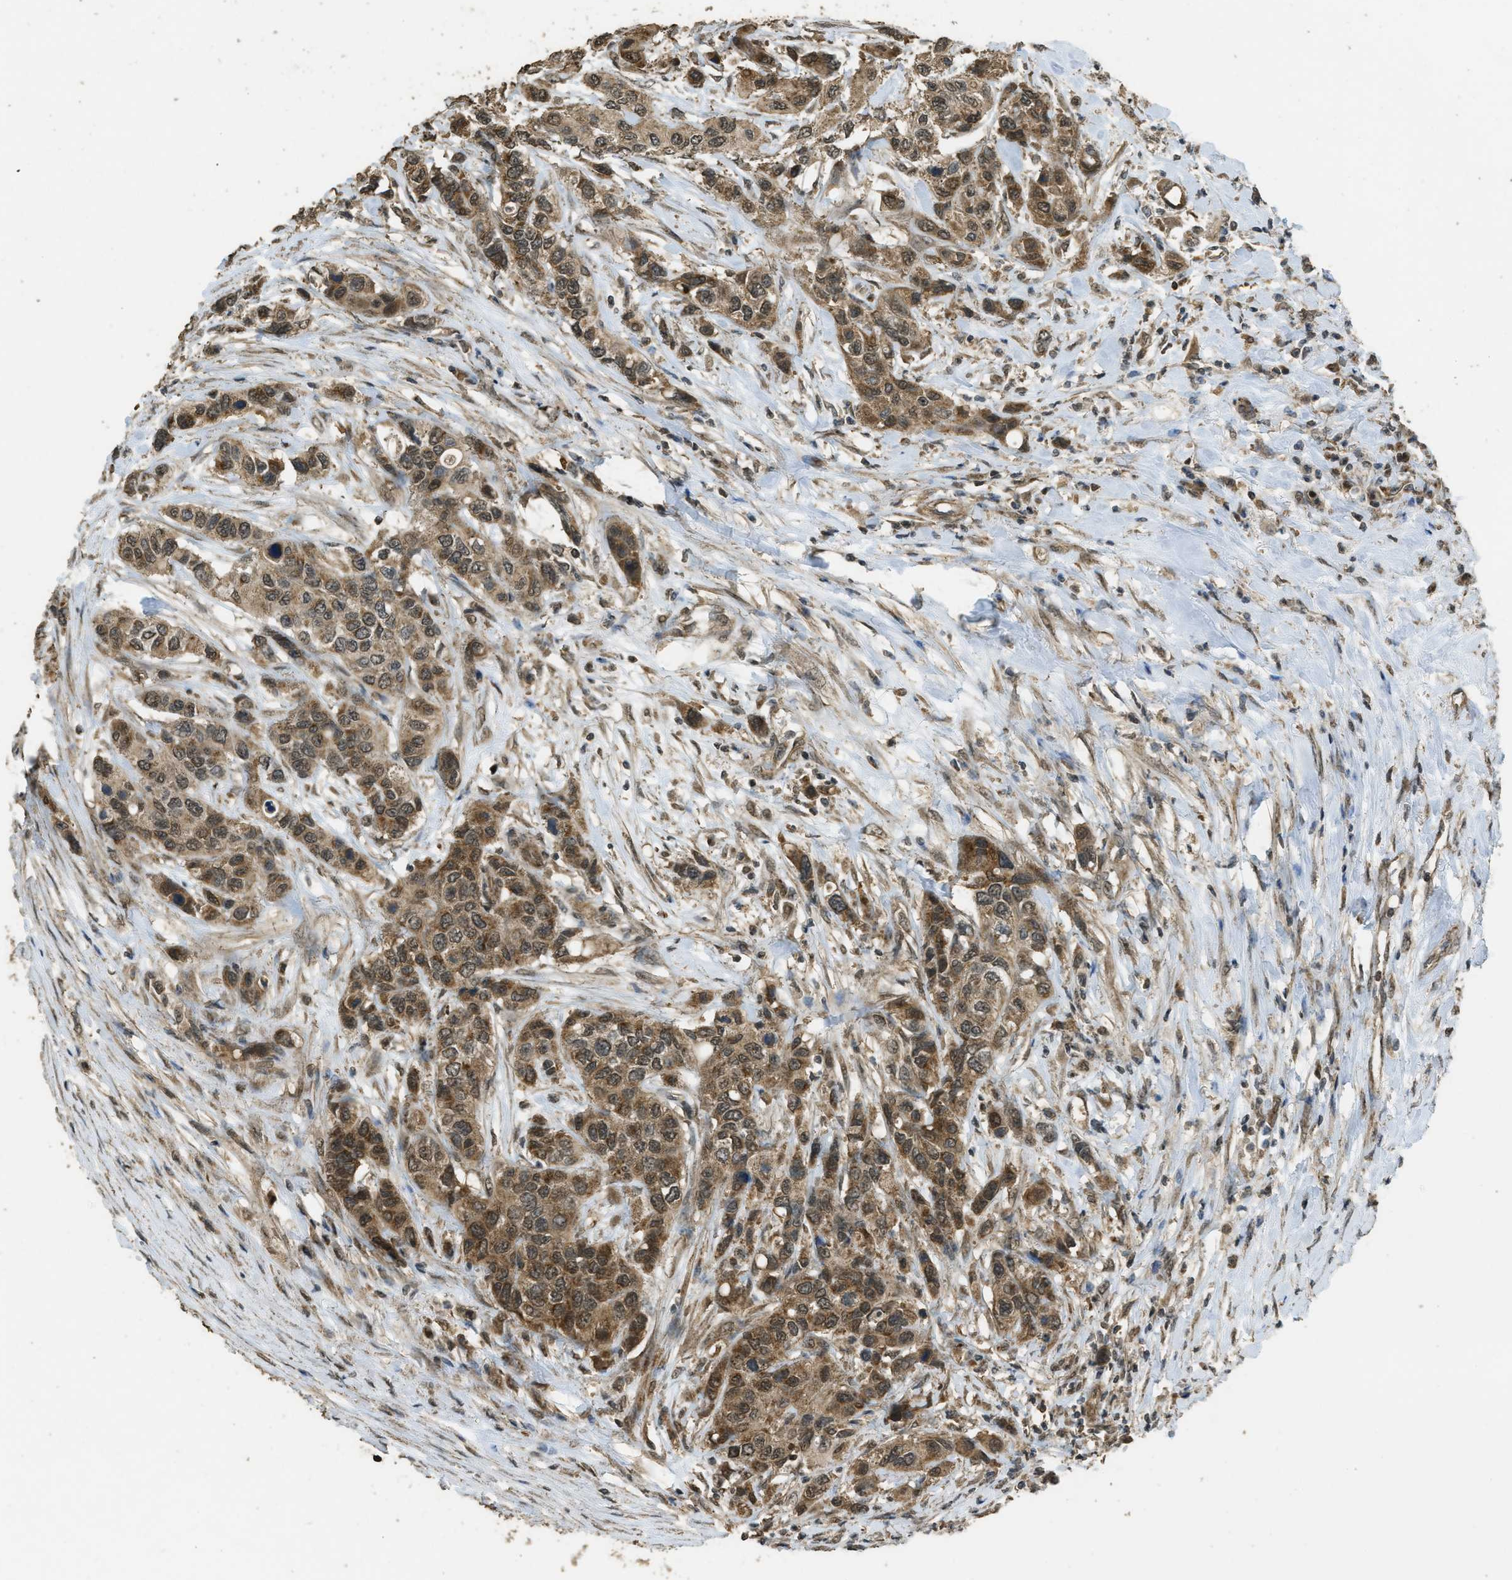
{"staining": {"intensity": "moderate", "quantity": ">75%", "location": "cytoplasmic/membranous,nuclear"}, "tissue": "urothelial cancer", "cell_type": "Tumor cells", "image_type": "cancer", "snomed": [{"axis": "morphology", "description": "Urothelial carcinoma, High grade"}, {"axis": "topography", "description": "Urinary bladder"}], "caption": "Tumor cells demonstrate moderate cytoplasmic/membranous and nuclear expression in approximately >75% of cells in urothelial carcinoma (high-grade).", "gene": "CTPS1", "patient": {"sex": "female", "age": 56}}